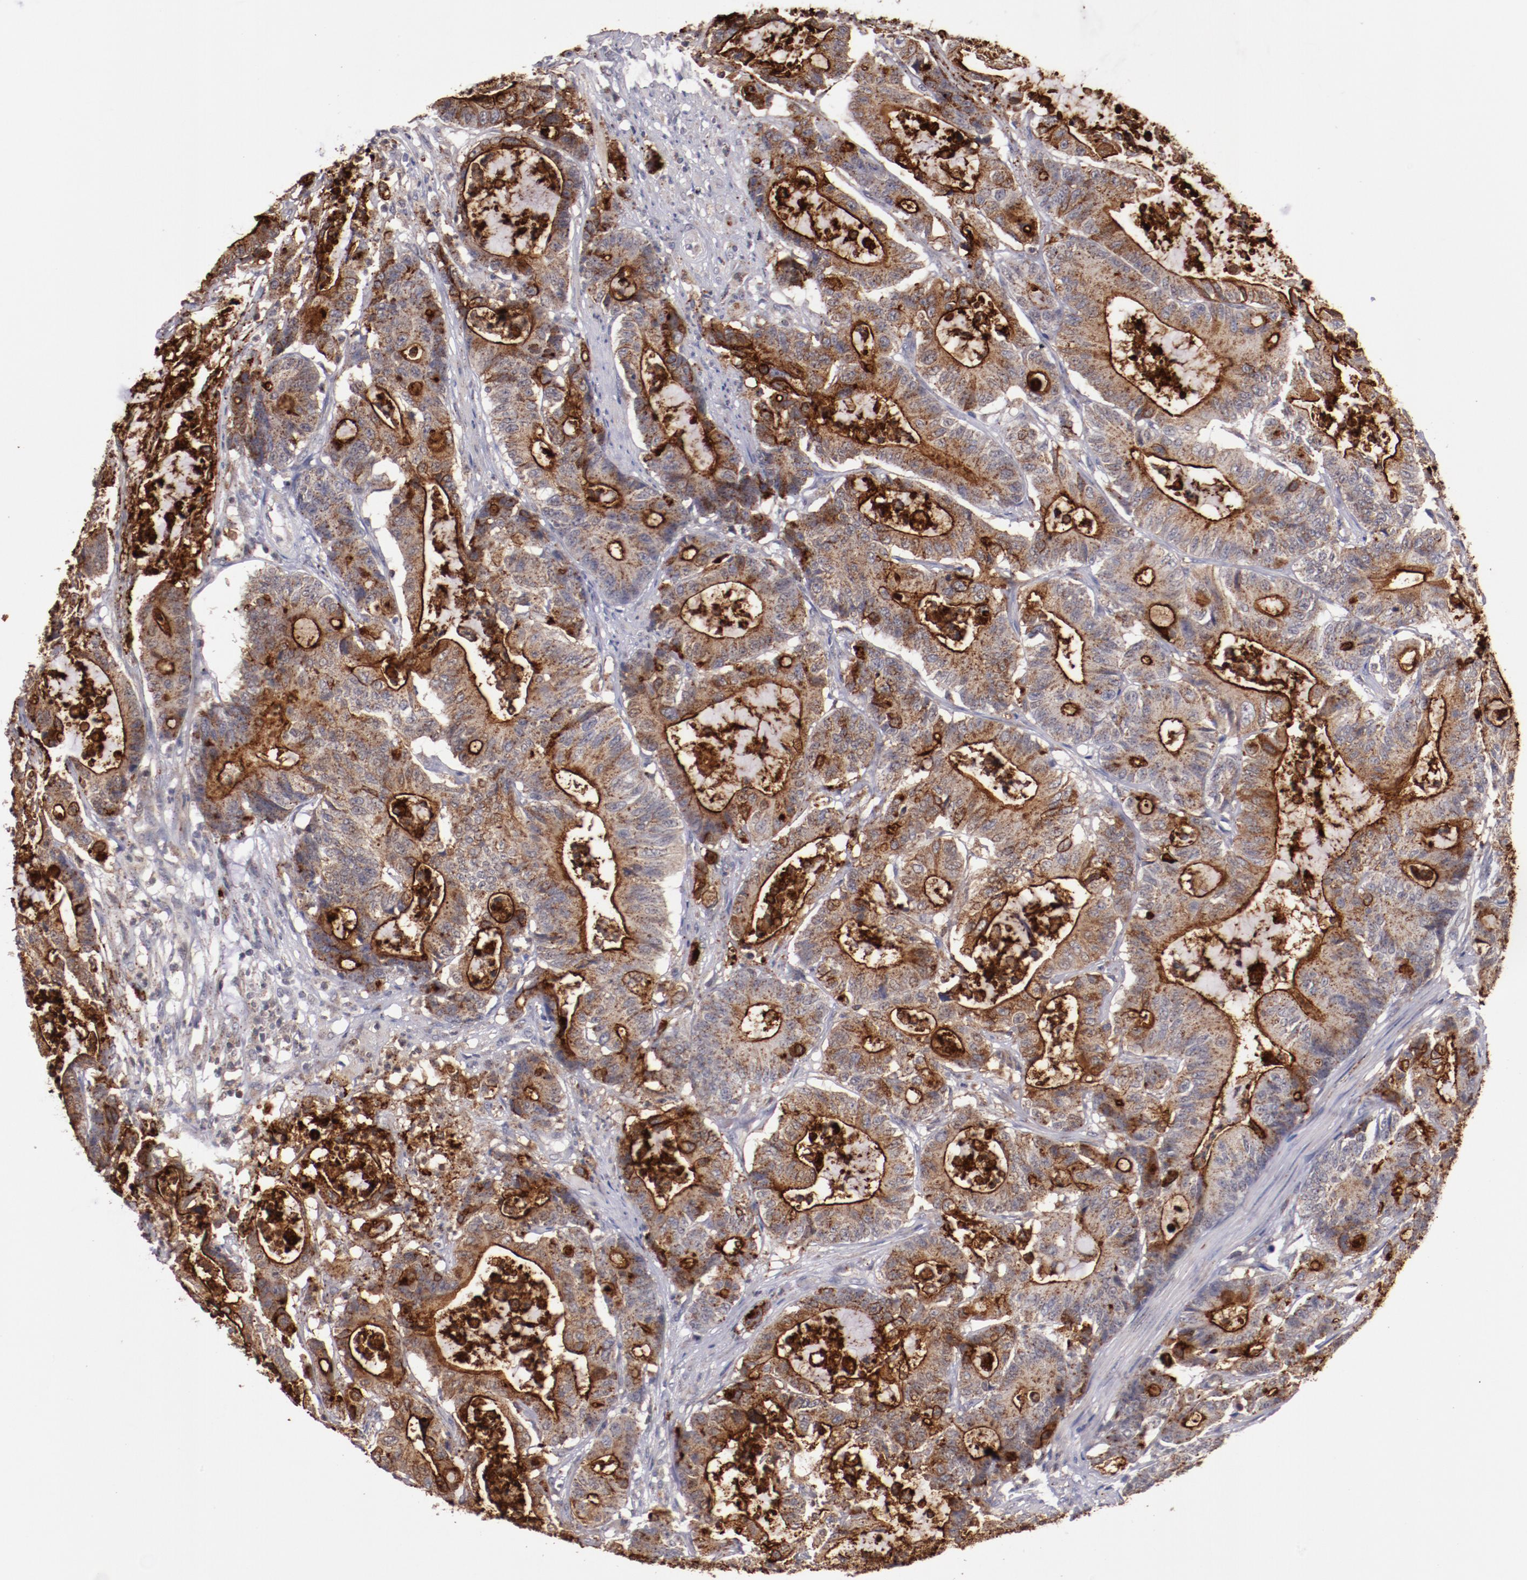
{"staining": {"intensity": "strong", "quantity": ">75%", "location": "cytoplasmic/membranous"}, "tissue": "colorectal cancer", "cell_type": "Tumor cells", "image_type": "cancer", "snomed": [{"axis": "morphology", "description": "Adenocarcinoma, NOS"}, {"axis": "topography", "description": "Colon"}], "caption": "This histopathology image reveals immunohistochemistry (IHC) staining of human colorectal cancer, with high strong cytoplasmic/membranous positivity in about >75% of tumor cells.", "gene": "SYP", "patient": {"sex": "female", "age": 84}}